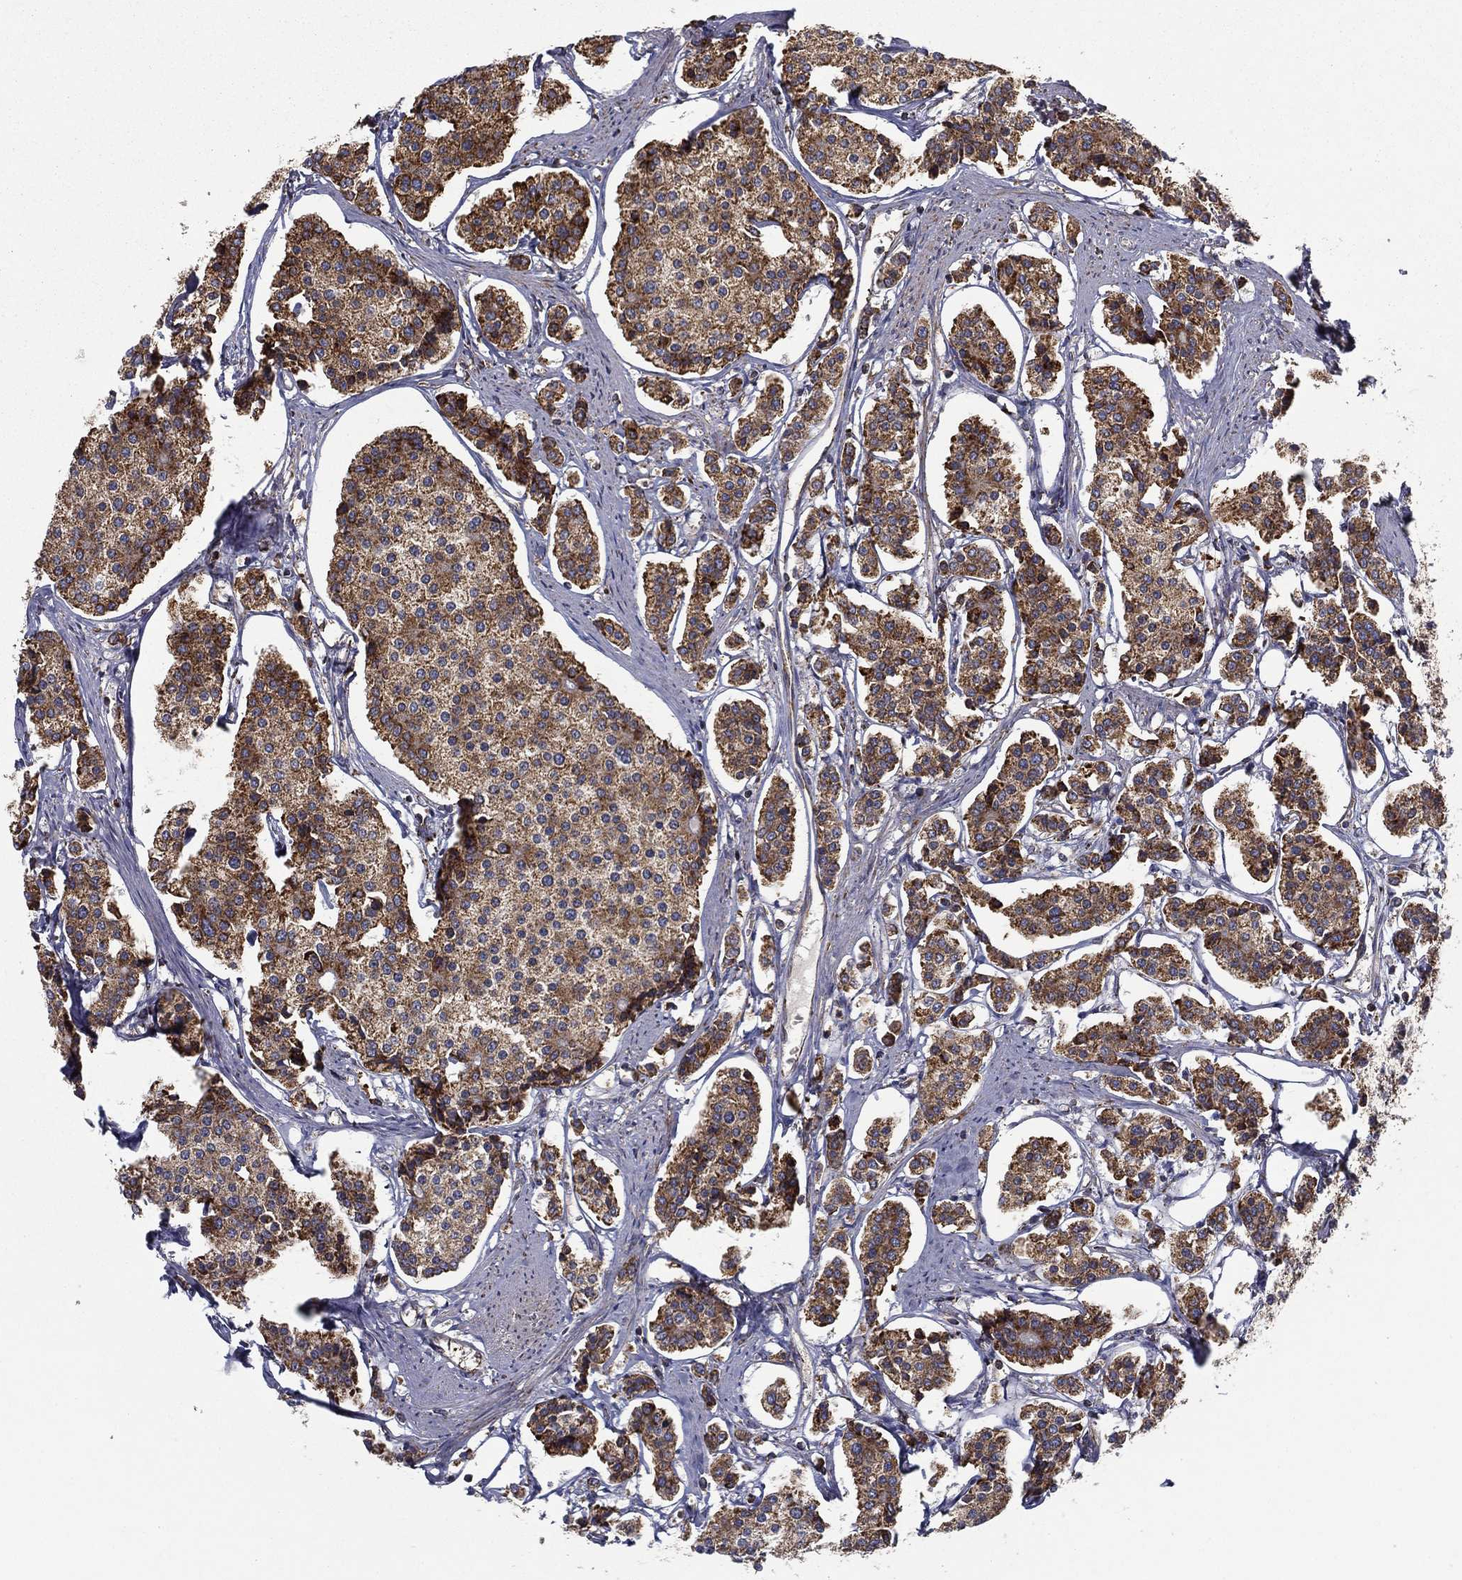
{"staining": {"intensity": "strong", "quantity": ">75%", "location": "cytoplasmic/membranous"}, "tissue": "carcinoid", "cell_type": "Tumor cells", "image_type": "cancer", "snomed": [{"axis": "morphology", "description": "Carcinoid, malignant, NOS"}, {"axis": "topography", "description": "Small intestine"}], "caption": "Carcinoid stained with a protein marker demonstrates strong staining in tumor cells.", "gene": "MT-CYB", "patient": {"sex": "female", "age": 65}}